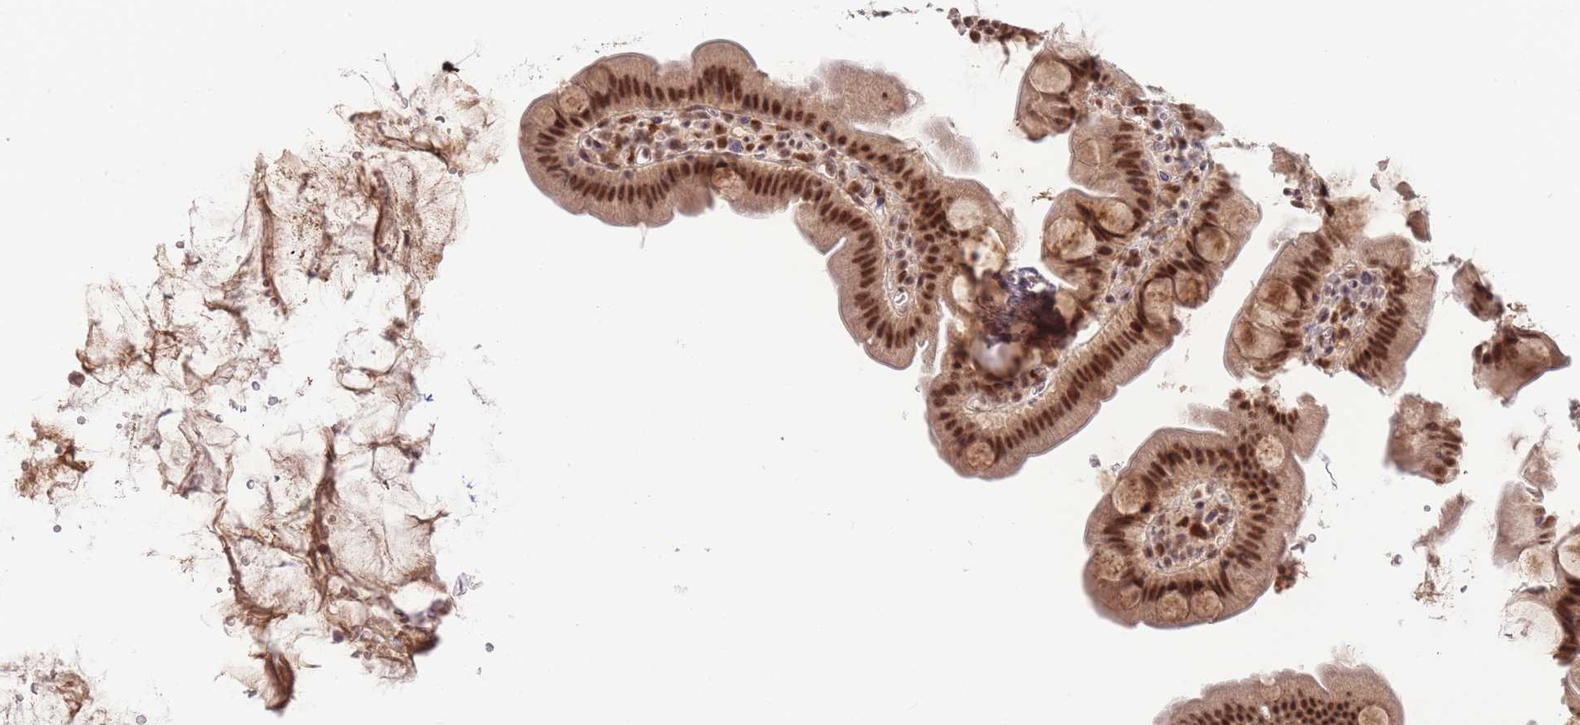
{"staining": {"intensity": "strong", "quantity": ">75%", "location": "nuclear"}, "tissue": "small intestine", "cell_type": "Glandular cells", "image_type": "normal", "snomed": [{"axis": "morphology", "description": "Normal tissue, NOS"}, {"axis": "topography", "description": "Small intestine"}], "caption": "High-power microscopy captured an immunohistochemistry histopathology image of normal small intestine, revealing strong nuclear staining in about >75% of glandular cells.", "gene": "SMAD9", "patient": {"sex": "female", "age": 68}}